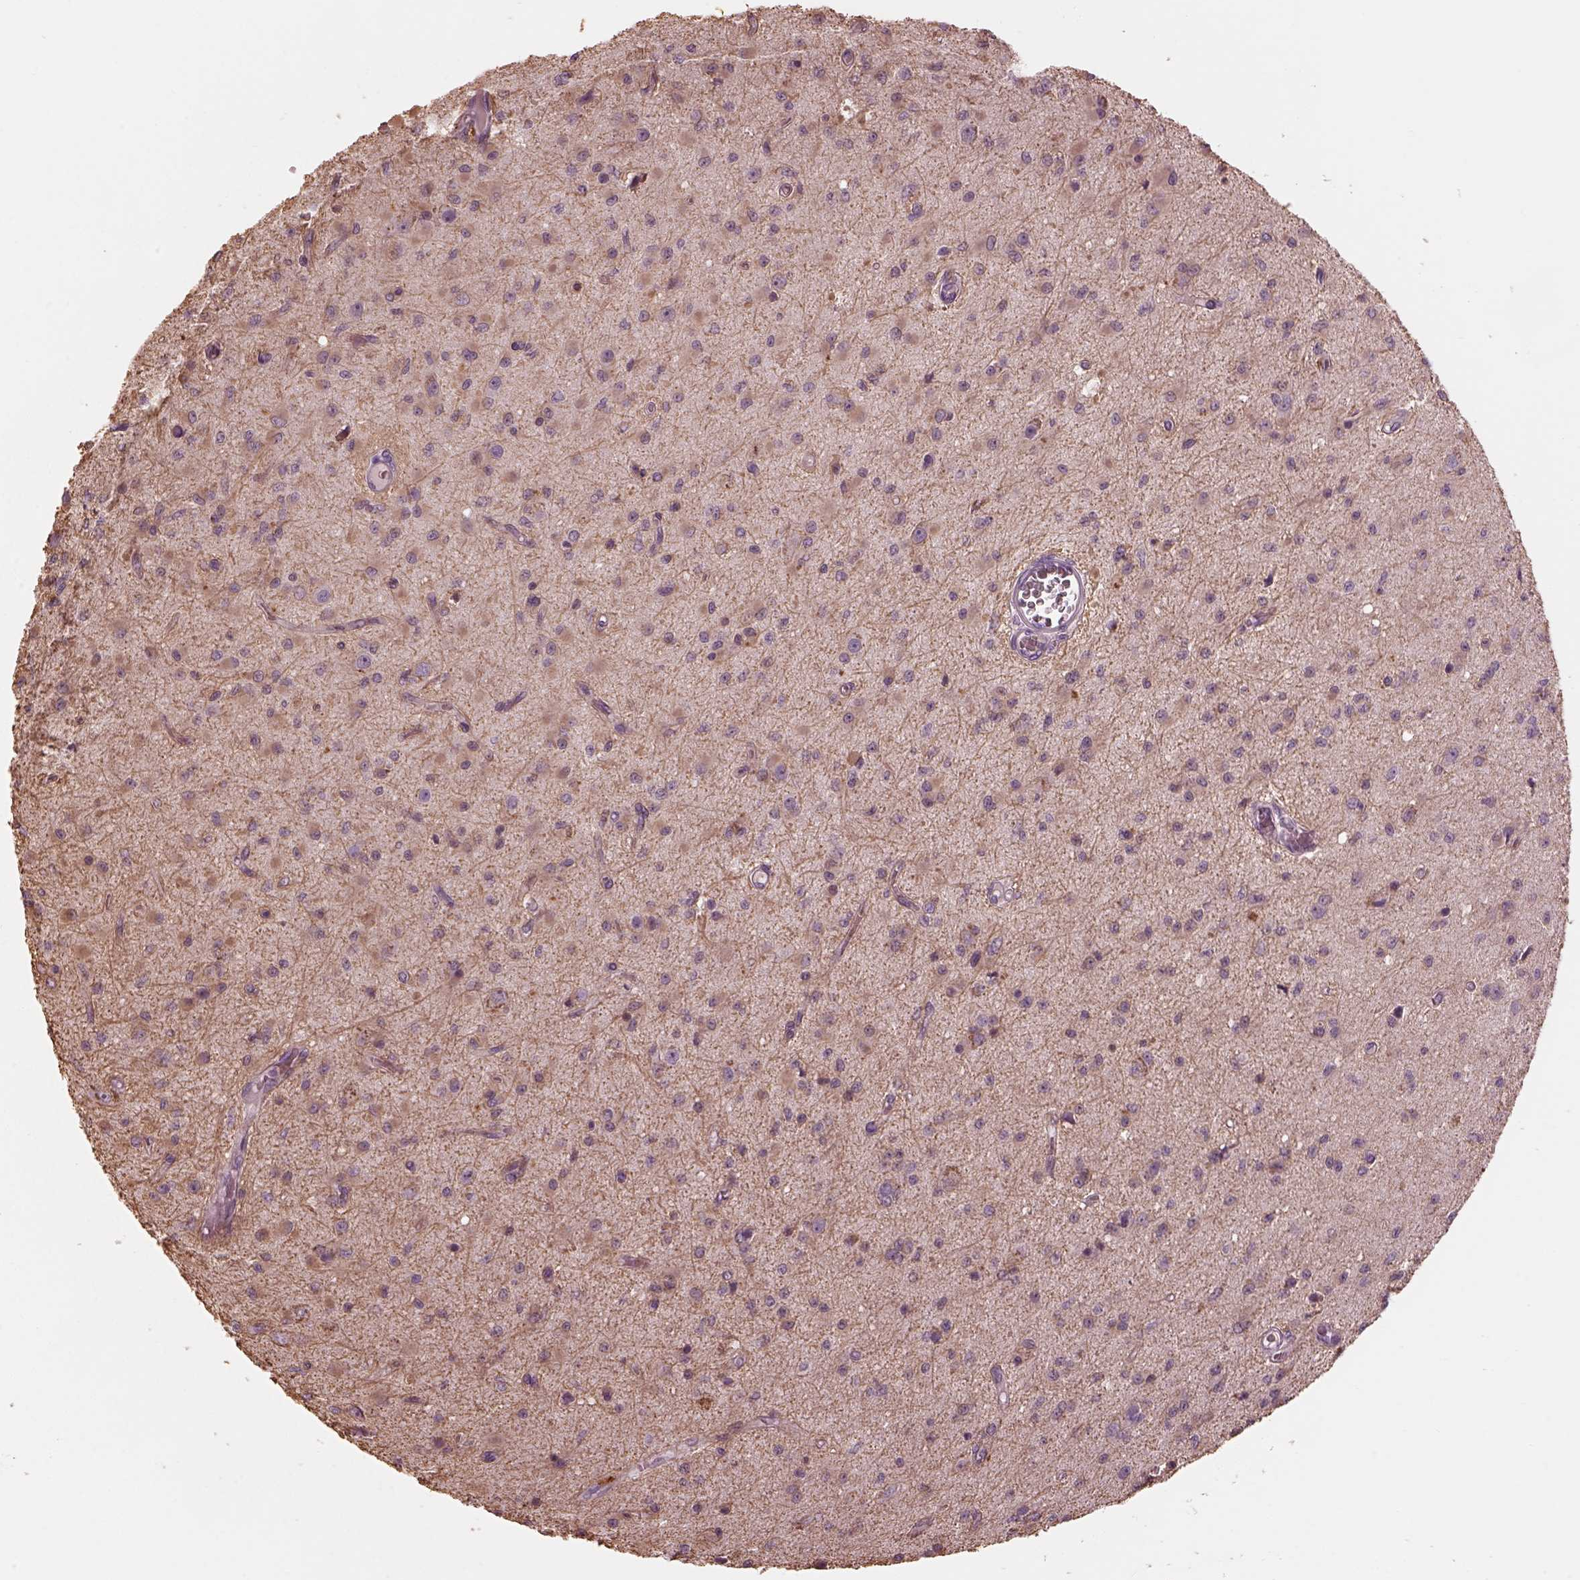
{"staining": {"intensity": "weak", "quantity": "<25%", "location": "cytoplasmic/membranous"}, "tissue": "glioma", "cell_type": "Tumor cells", "image_type": "cancer", "snomed": [{"axis": "morphology", "description": "Glioma, malignant, Low grade"}, {"axis": "topography", "description": "Brain"}], "caption": "Glioma stained for a protein using immunohistochemistry exhibits no staining tumor cells.", "gene": "MIA", "patient": {"sex": "female", "age": 45}}